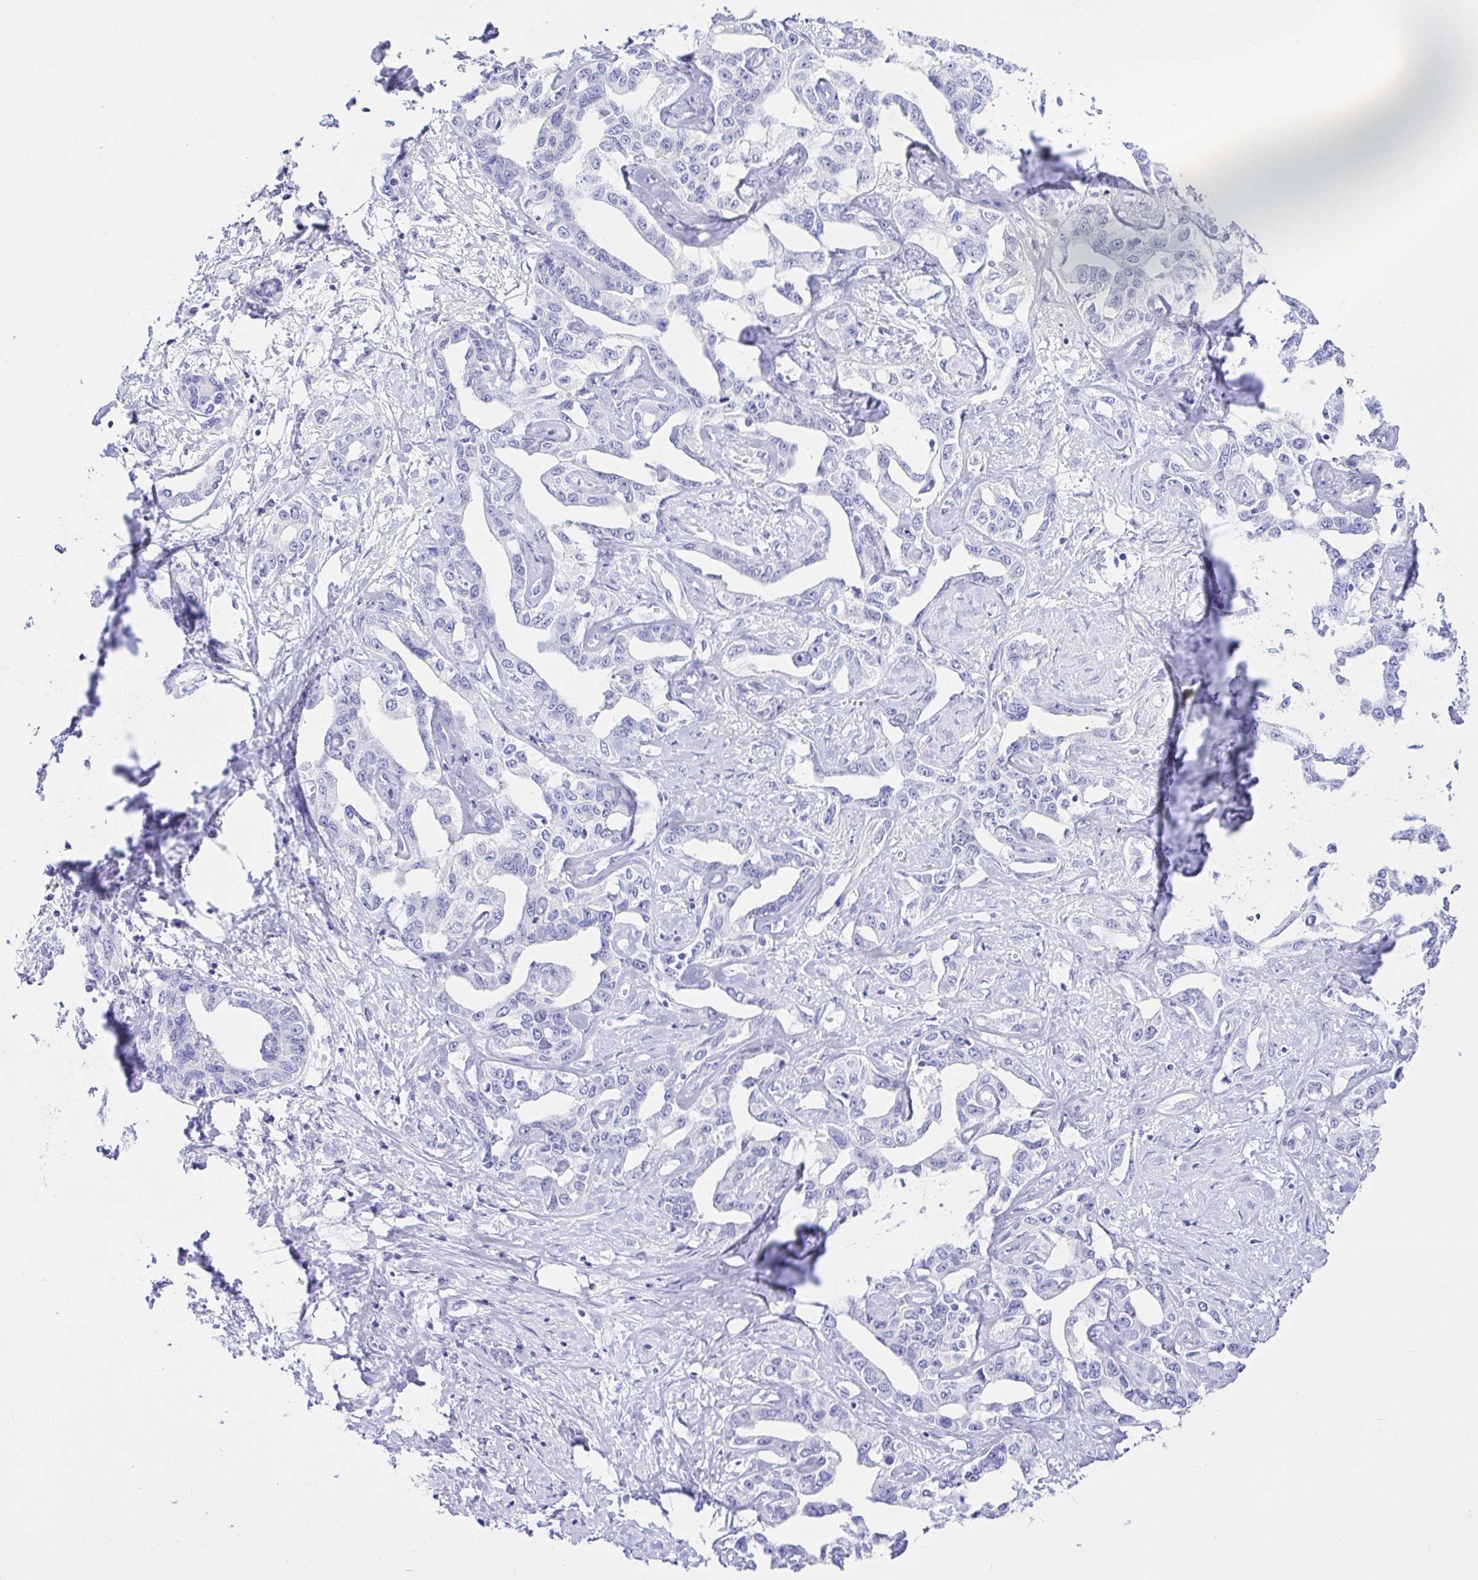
{"staining": {"intensity": "negative", "quantity": "none", "location": "none"}, "tissue": "liver cancer", "cell_type": "Tumor cells", "image_type": "cancer", "snomed": [{"axis": "morphology", "description": "Cholangiocarcinoma"}, {"axis": "topography", "description": "Liver"}], "caption": "This is an immunohistochemistry (IHC) micrograph of human liver cholangiocarcinoma. There is no staining in tumor cells.", "gene": "BACE2", "patient": {"sex": "male", "age": 59}}